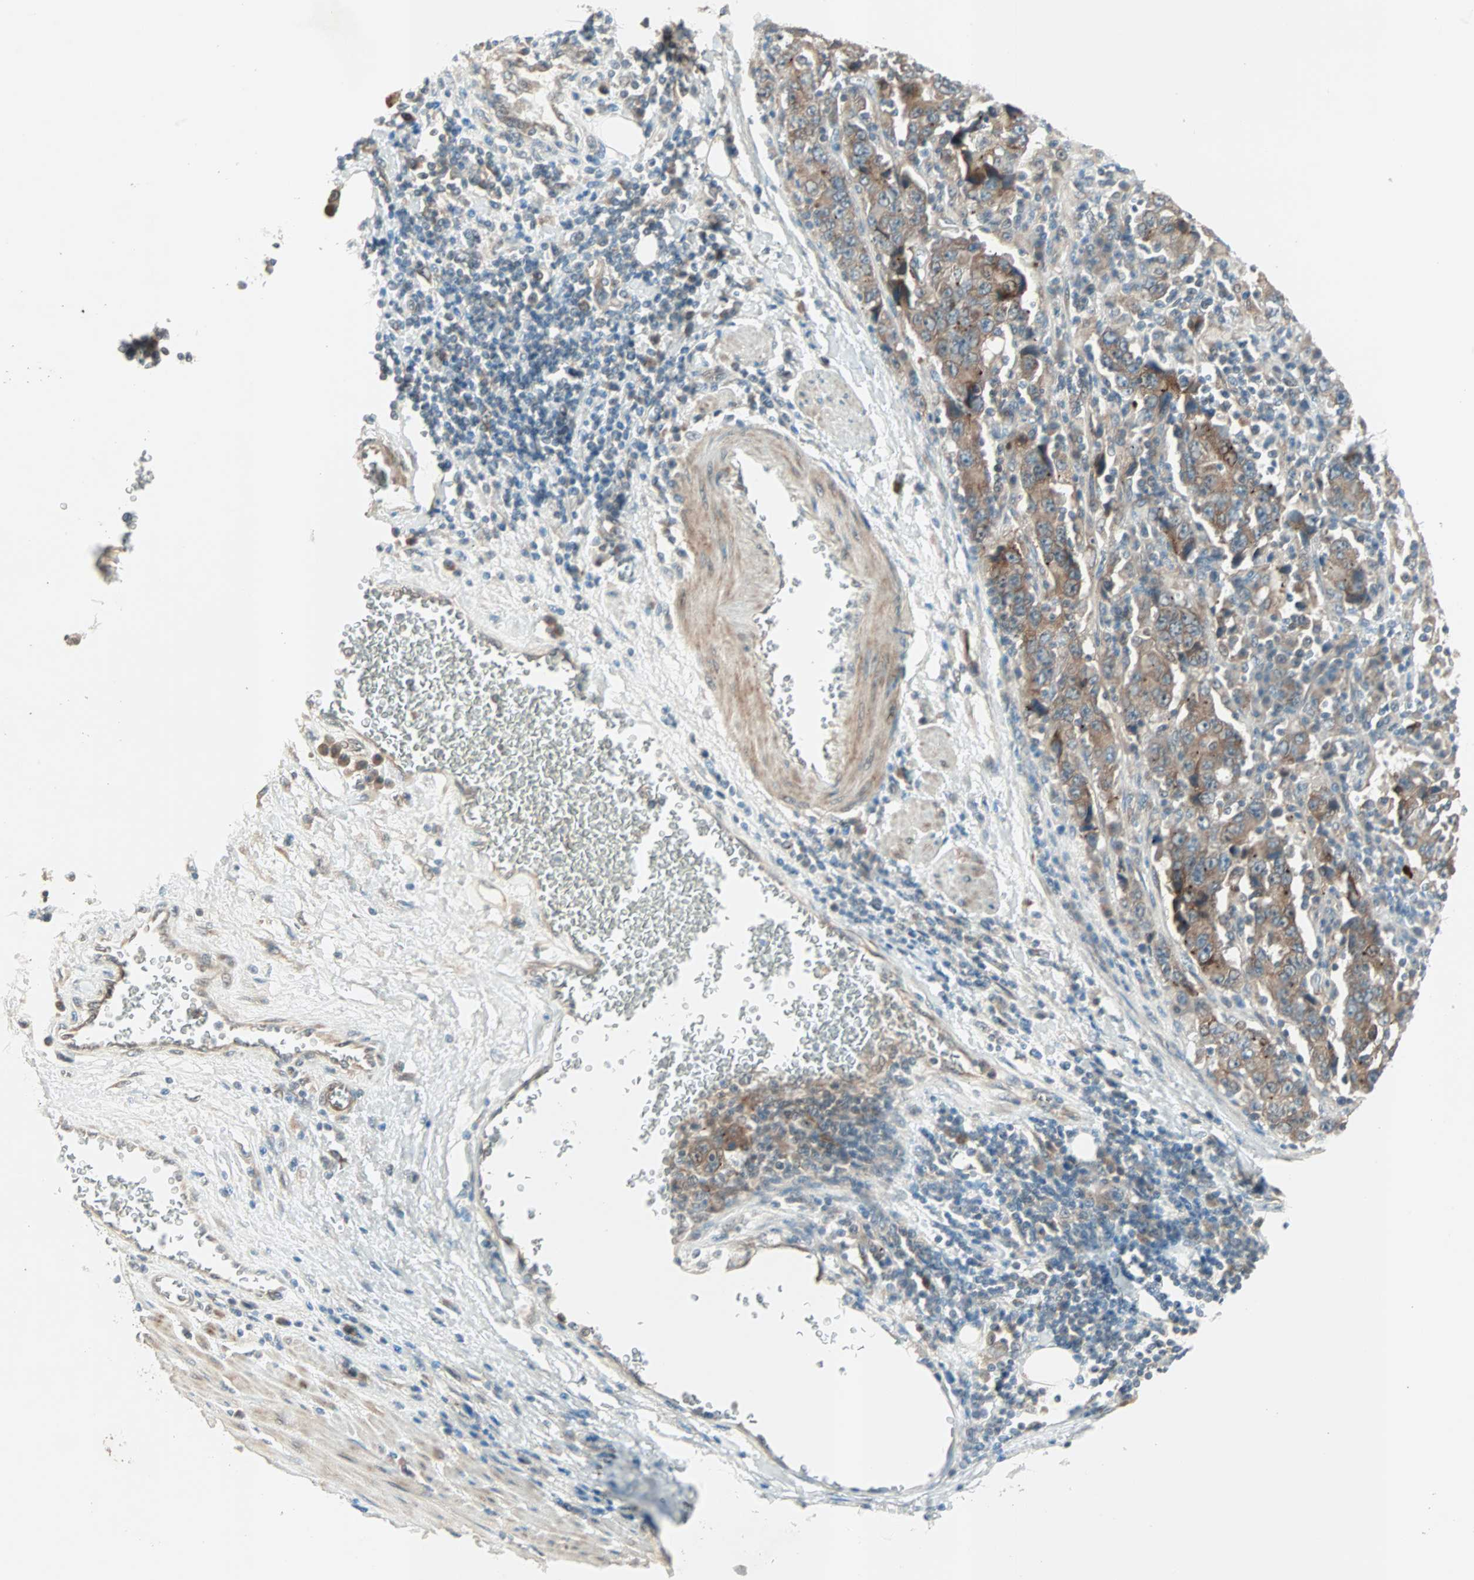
{"staining": {"intensity": "moderate", "quantity": ">75%", "location": "cytoplasmic/membranous"}, "tissue": "stomach cancer", "cell_type": "Tumor cells", "image_type": "cancer", "snomed": [{"axis": "morphology", "description": "Normal tissue, NOS"}, {"axis": "morphology", "description": "Adenocarcinoma, NOS"}, {"axis": "topography", "description": "Stomach, upper"}, {"axis": "topography", "description": "Stomach"}], "caption": "Moderate cytoplasmic/membranous protein positivity is seen in about >75% of tumor cells in stomach cancer (adenocarcinoma). The staining was performed using DAB (3,3'-diaminobenzidine), with brown indicating positive protein expression. Nuclei are stained blue with hematoxylin.", "gene": "PGBD1", "patient": {"sex": "male", "age": 59}}